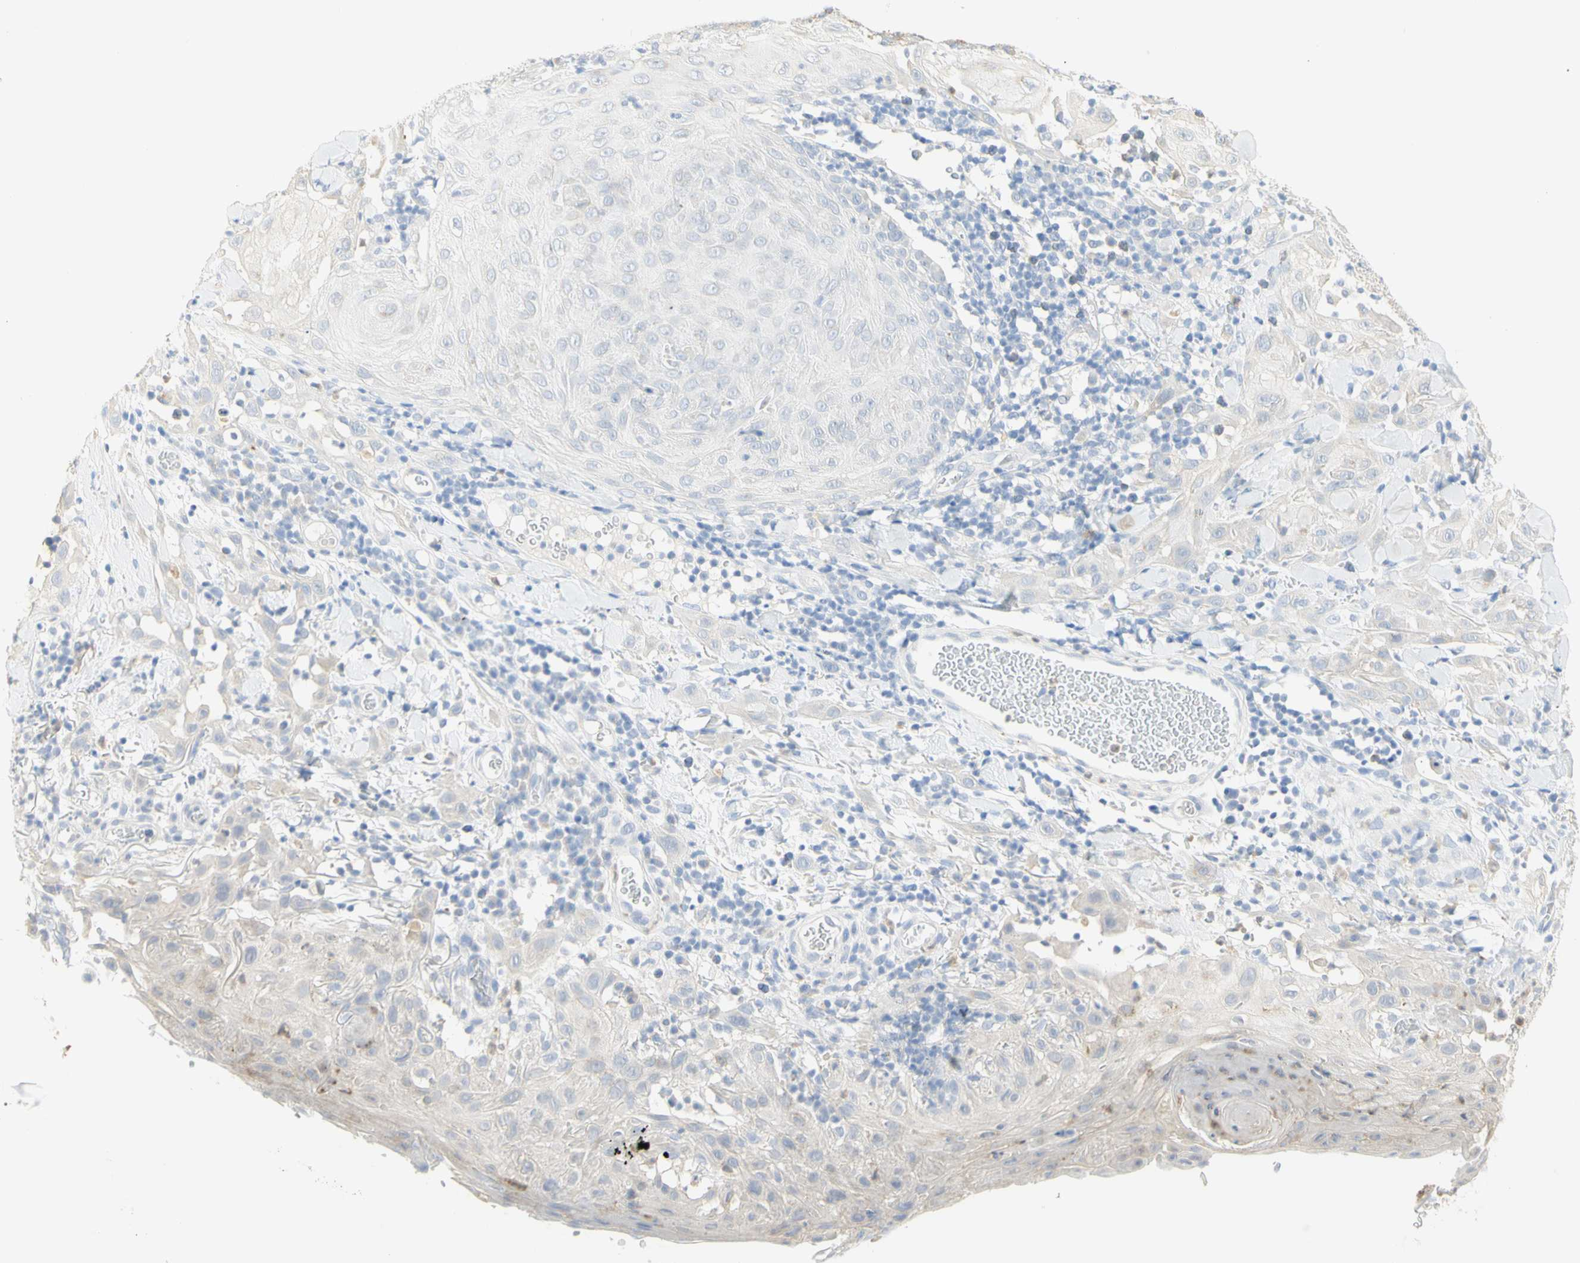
{"staining": {"intensity": "weak", "quantity": "<25%", "location": "cytoplasmic/membranous"}, "tissue": "skin cancer", "cell_type": "Tumor cells", "image_type": "cancer", "snomed": [{"axis": "morphology", "description": "Squamous cell carcinoma, NOS"}, {"axis": "topography", "description": "Skin"}], "caption": "A high-resolution photomicrograph shows immunohistochemistry (IHC) staining of squamous cell carcinoma (skin), which displays no significant staining in tumor cells.", "gene": "B4GALNT3", "patient": {"sex": "male", "age": 24}}